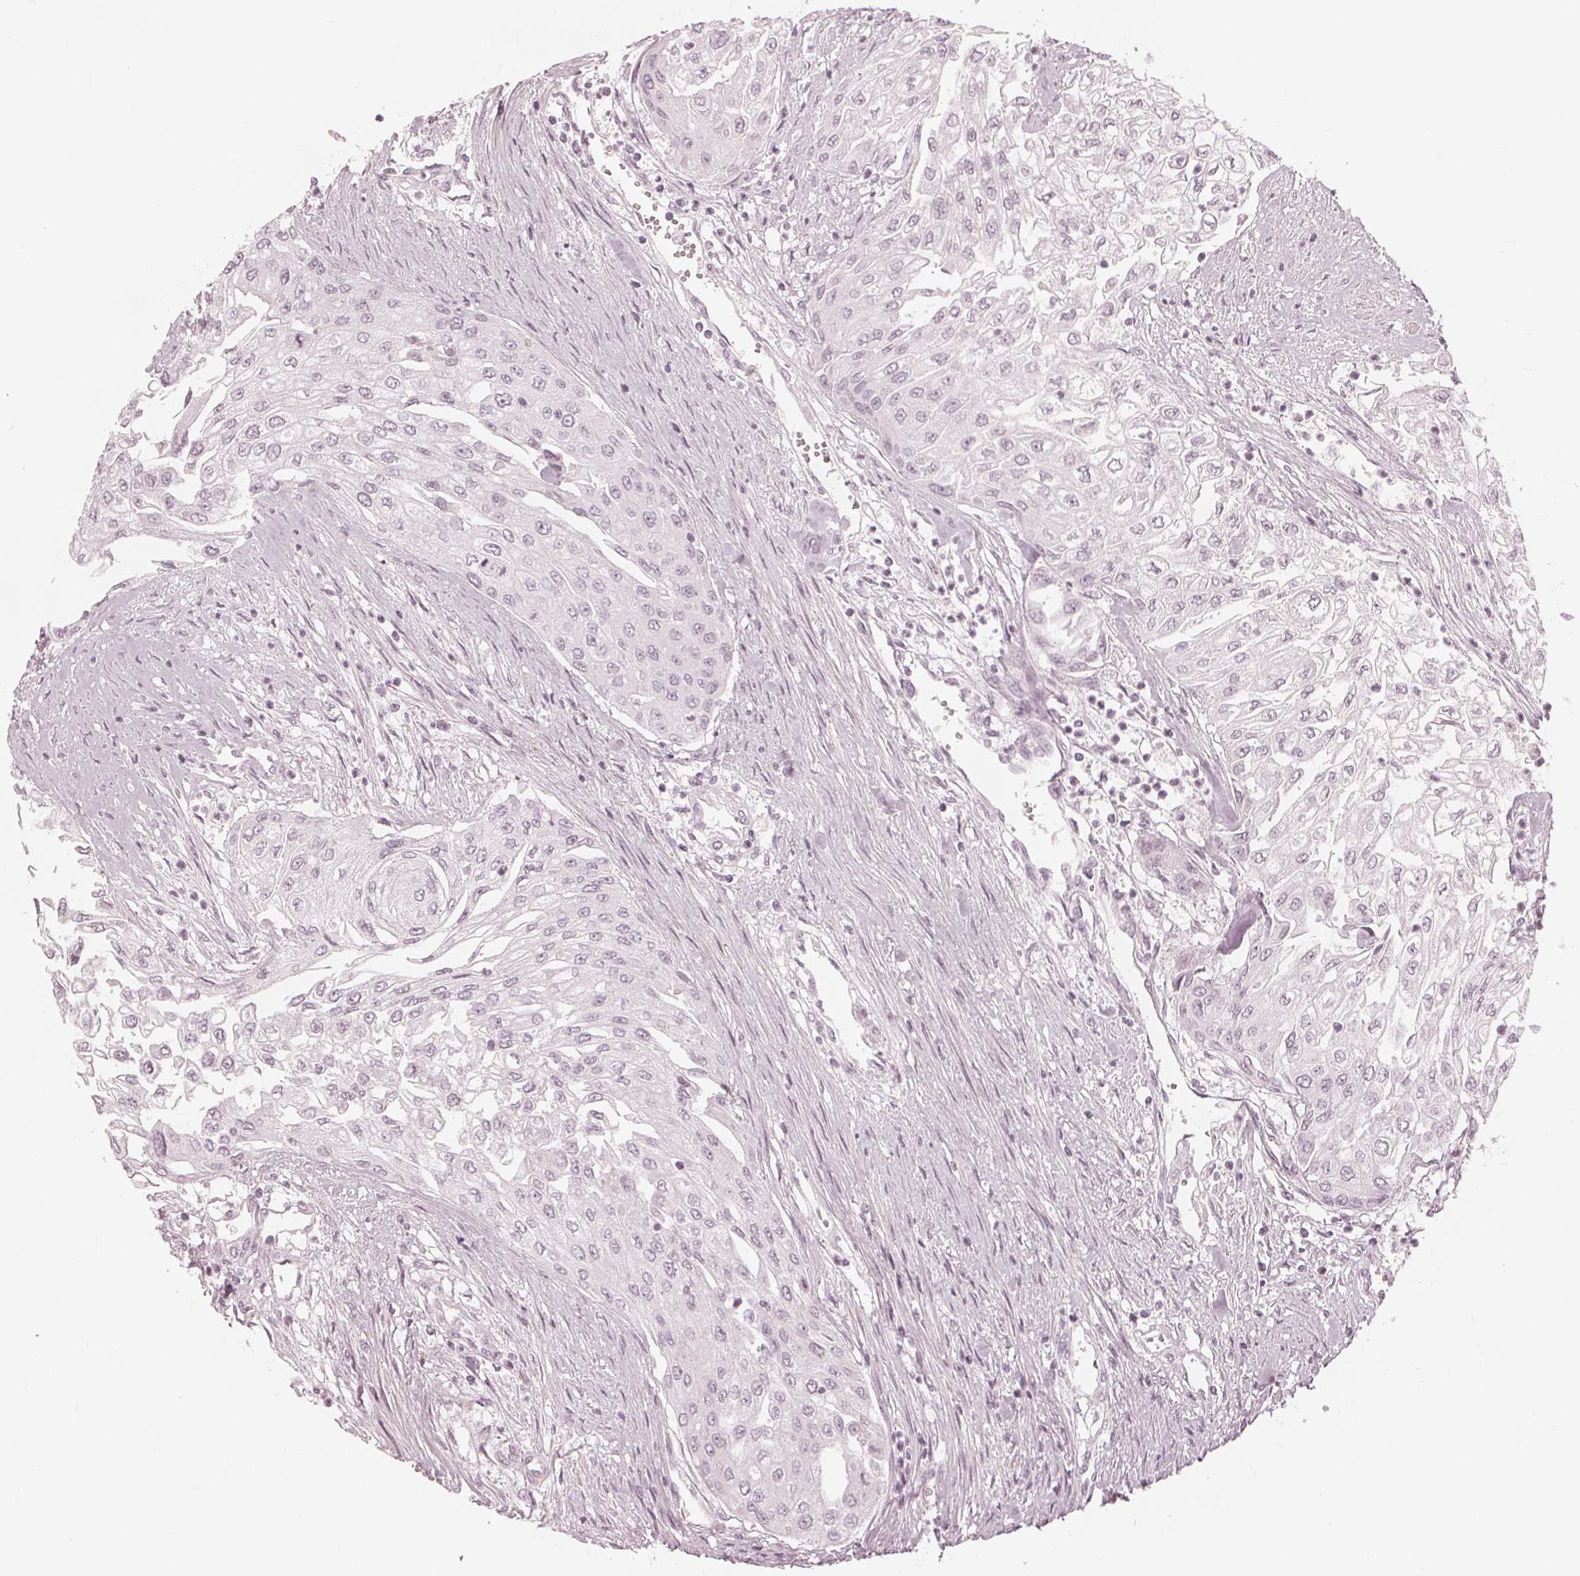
{"staining": {"intensity": "negative", "quantity": "none", "location": "none"}, "tissue": "urothelial cancer", "cell_type": "Tumor cells", "image_type": "cancer", "snomed": [{"axis": "morphology", "description": "Urothelial carcinoma, High grade"}, {"axis": "topography", "description": "Urinary bladder"}], "caption": "Tumor cells are negative for protein expression in human urothelial cancer.", "gene": "PAEP", "patient": {"sex": "male", "age": 62}}